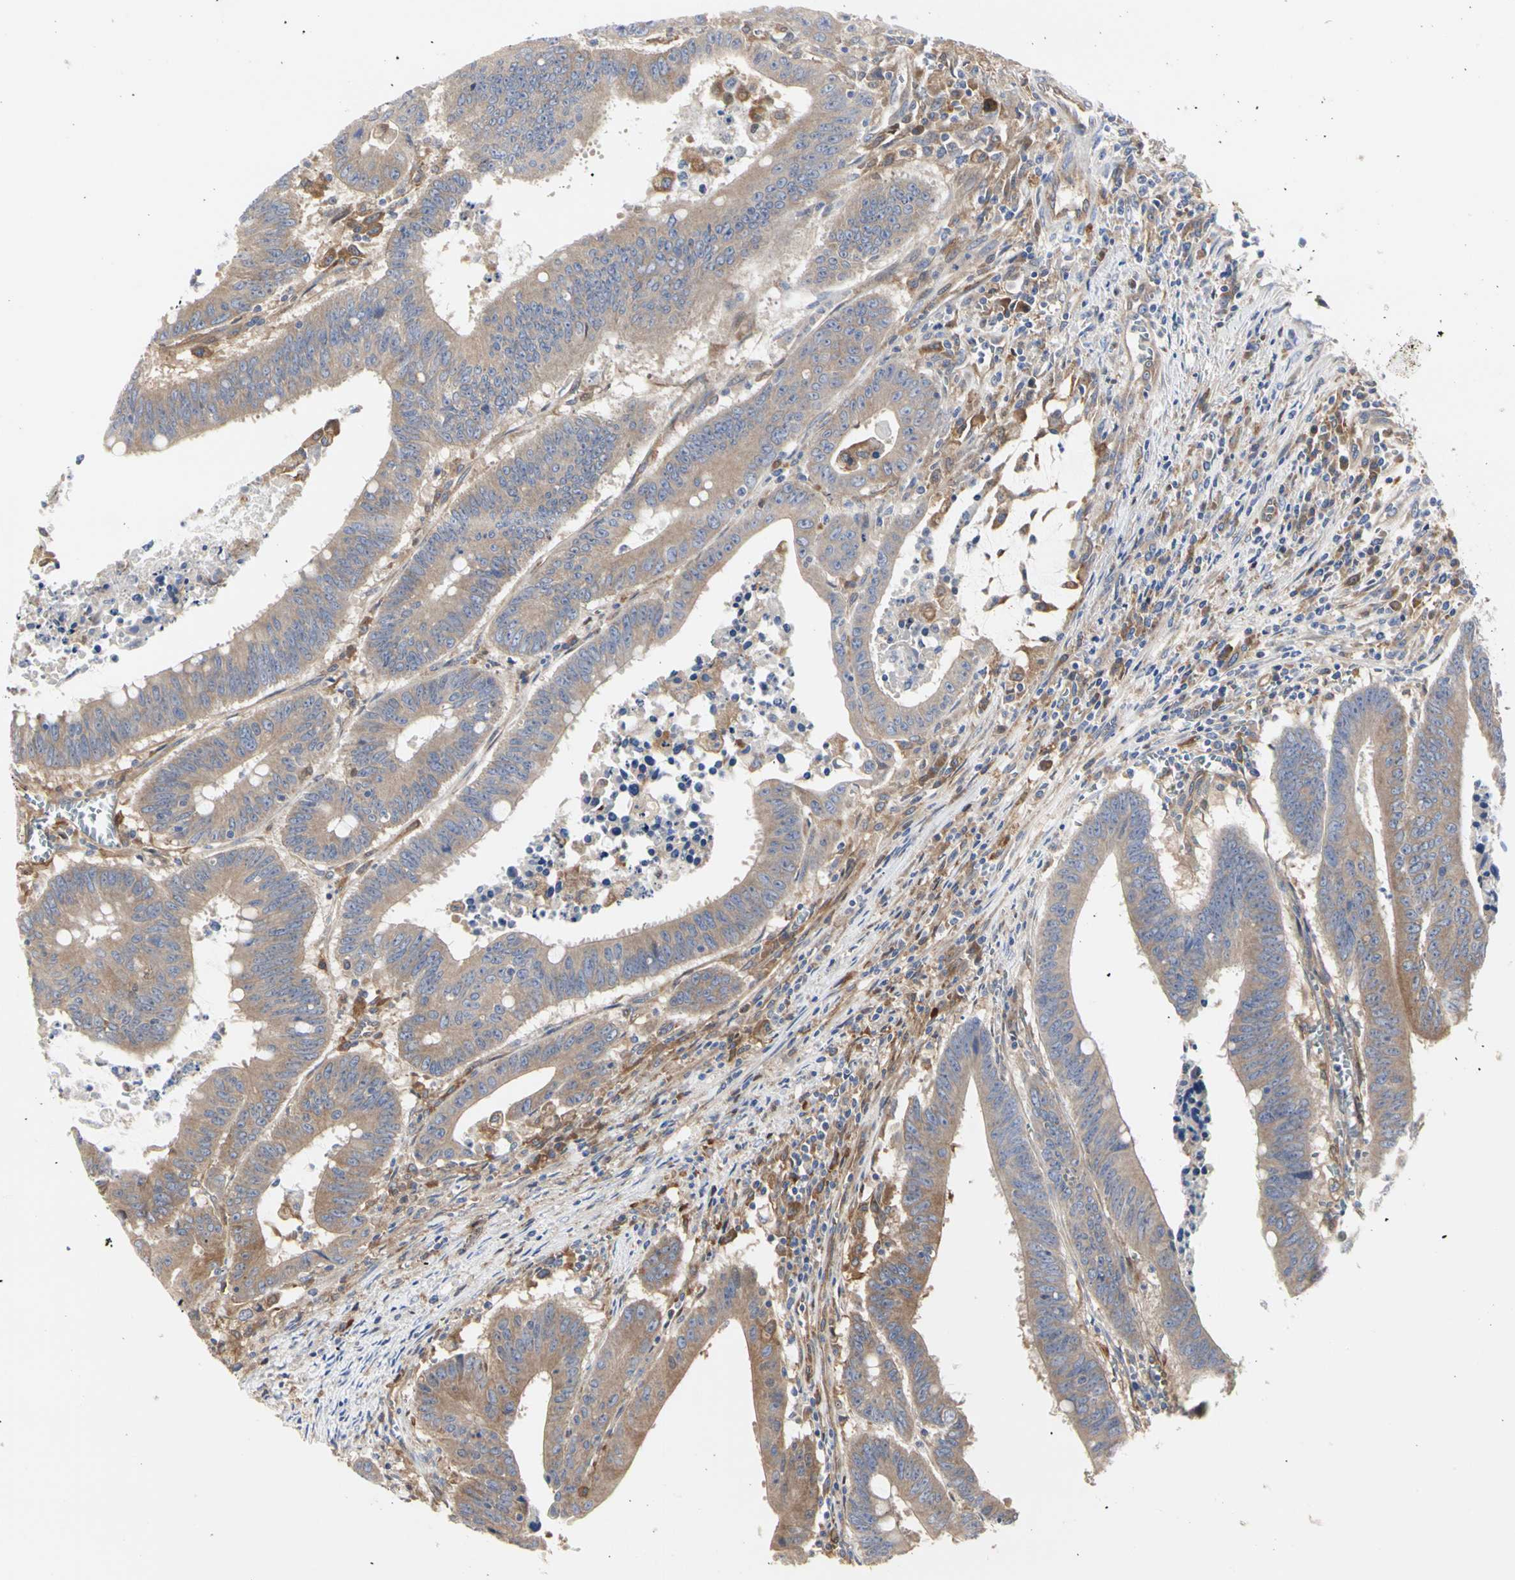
{"staining": {"intensity": "moderate", "quantity": ">75%", "location": "cytoplasmic/membranous"}, "tissue": "colorectal cancer", "cell_type": "Tumor cells", "image_type": "cancer", "snomed": [{"axis": "morphology", "description": "Adenocarcinoma, NOS"}, {"axis": "topography", "description": "Colon"}], "caption": "Colorectal cancer stained with DAB (3,3'-diaminobenzidine) immunohistochemistry (IHC) shows medium levels of moderate cytoplasmic/membranous positivity in about >75% of tumor cells.", "gene": "C3orf52", "patient": {"sex": "male", "age": 45}}